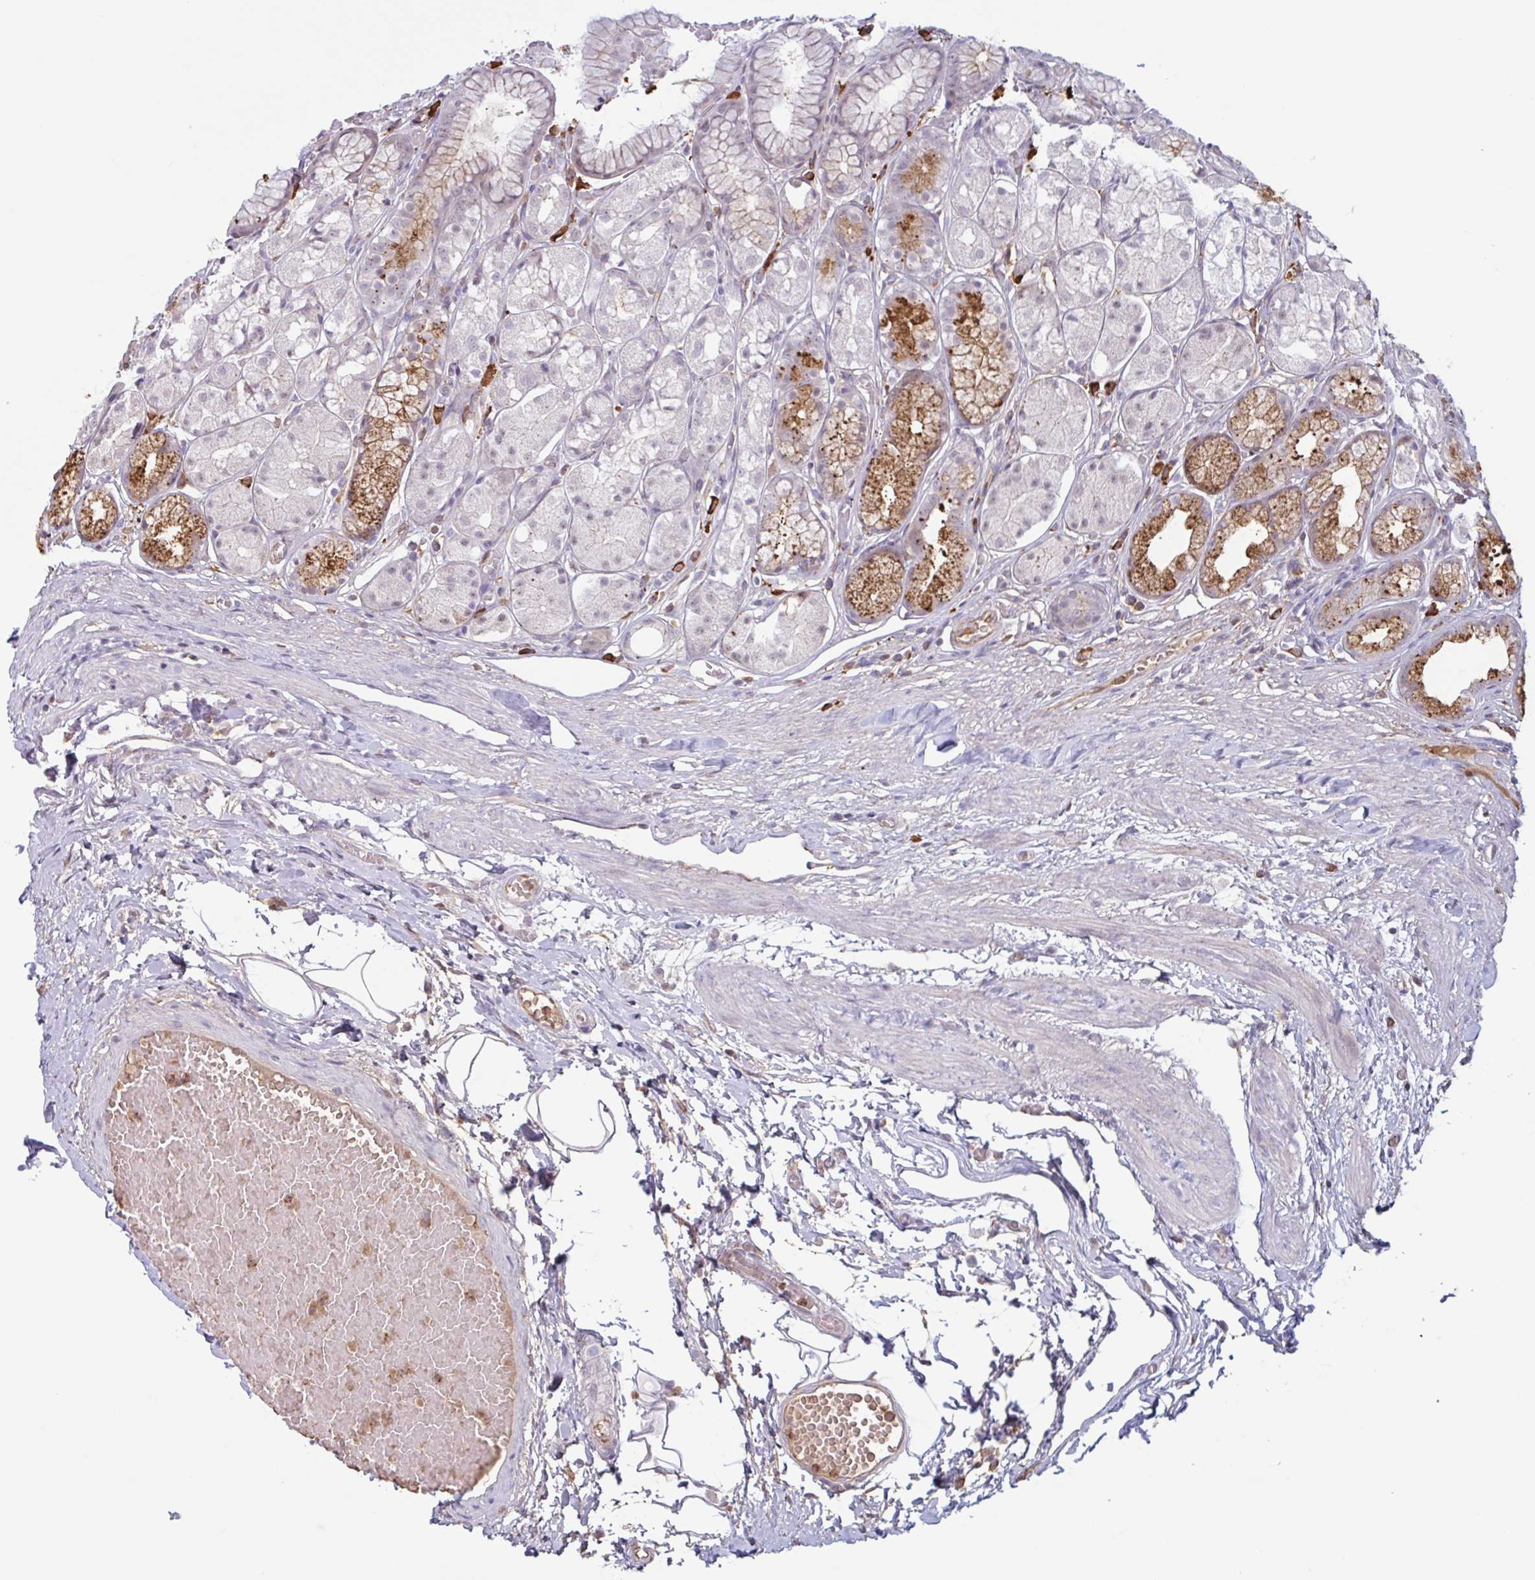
{"staining": {"intensity": "moderate", "quantity": "25%-75%", "location": "cytoplasmic/membranous"}, "tissue": "stomach", "cell_type": "Glandular cells", "image_type": "normal", "snomed": [{"axis": "morphology", "description": "Normal tissue, NOS"}, {"axis": "topography", "description": "Smooth muscle"}, {"axis": "topography", "description": "Stomach"}], "caption": "A medium amount of moderate cytoplasmic/membranous staining is appreciated in about 25%-75% of glandular cells in unremarkable stomach.", "gene": "TAF1D", "patient": {"sex": "male", "age": 70}}